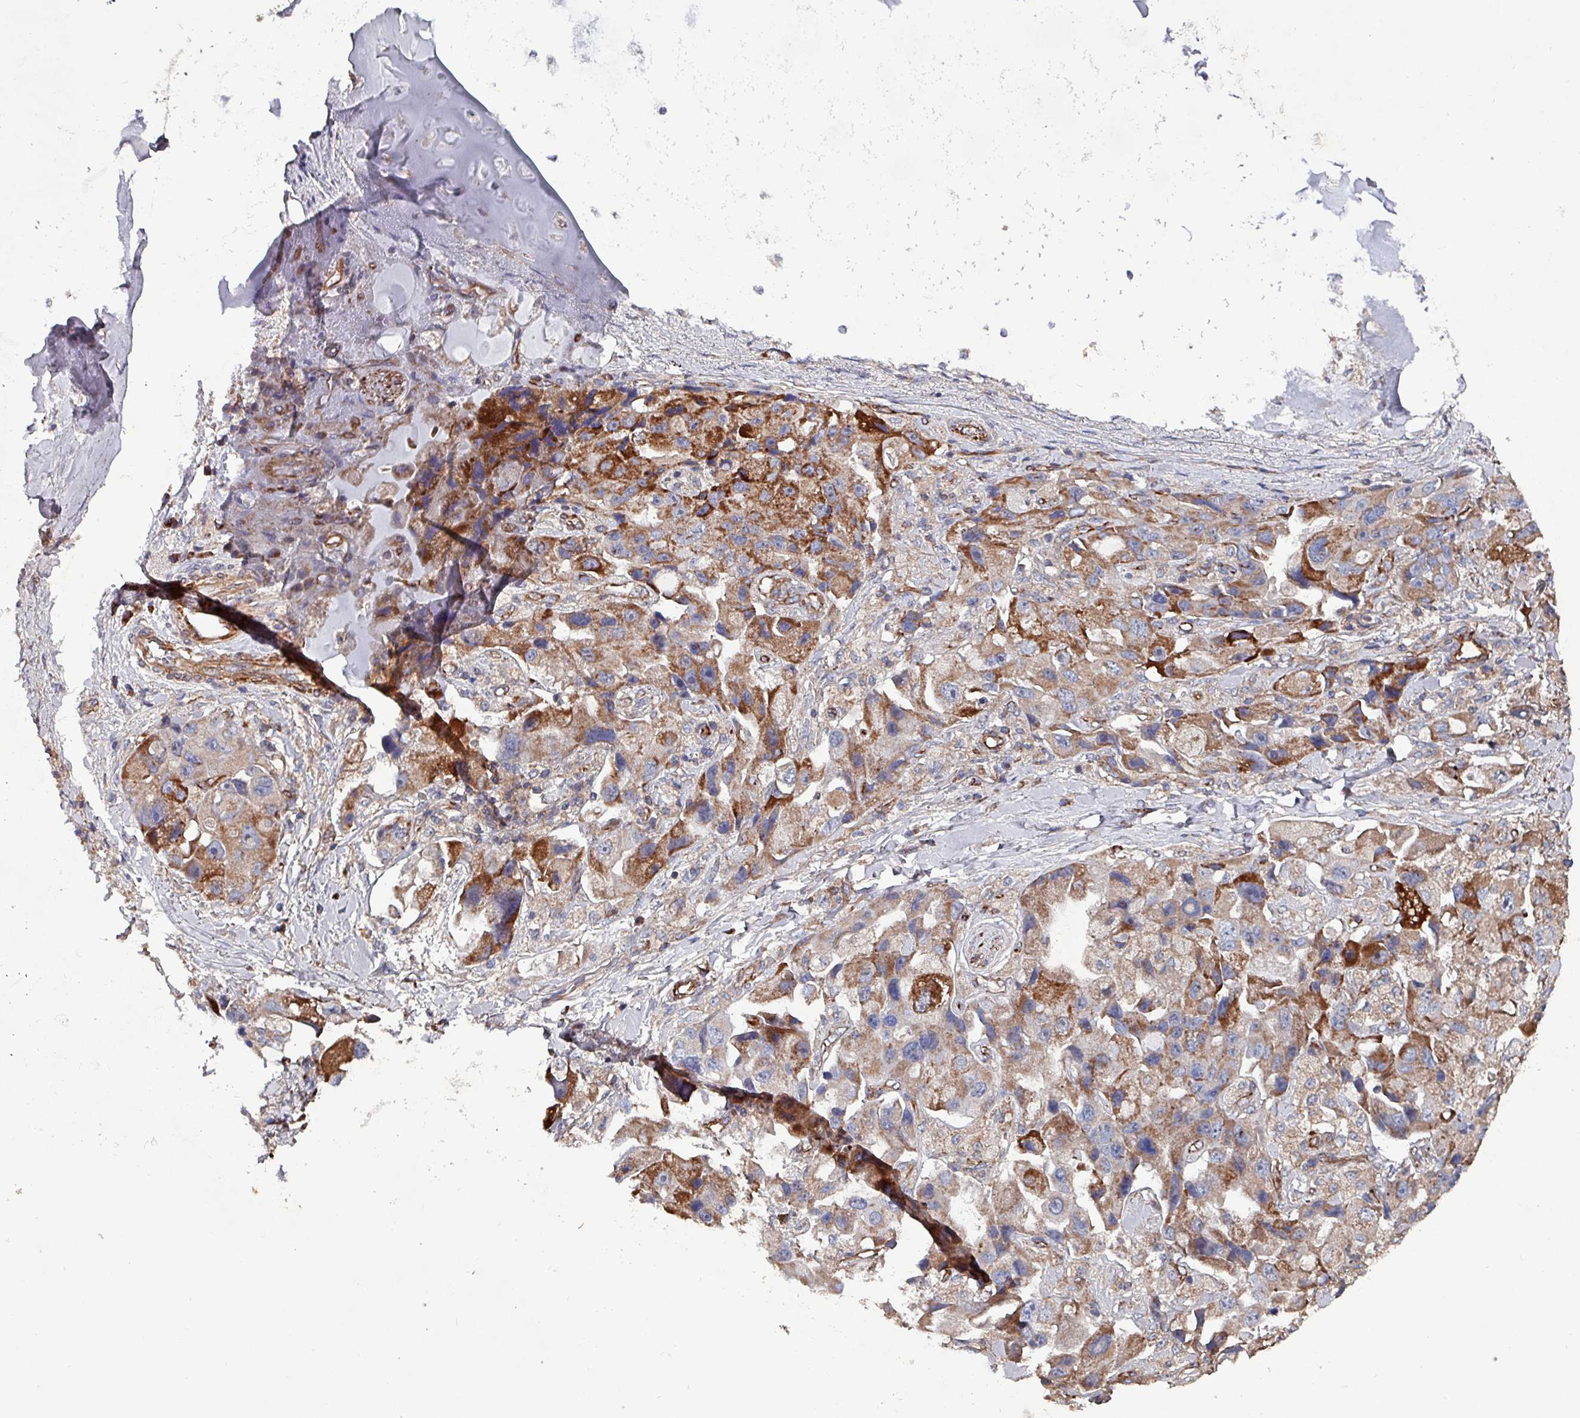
{"staining": {"intensity": "moderate", "quantity": ">75%", "location": "cytoplasmic/membranous"}, "tissue": "lung cancer", "cell_type": "Tumor cells", "image_type": "cancer", "snomed": [{"axis": "morphology", "description": "Adenocarcinoma, NOS"}, {"axis": "topography", "description": "Lung"}], "caption": "This is an image of immunohistochemistry (IHC) staining of lung adenocarcinoma, which shows moderate expression in the cytoplasmic/membranous of tumor cells.", "gene": "ANO10", "patient": {"sex": "female", "age": 54}}